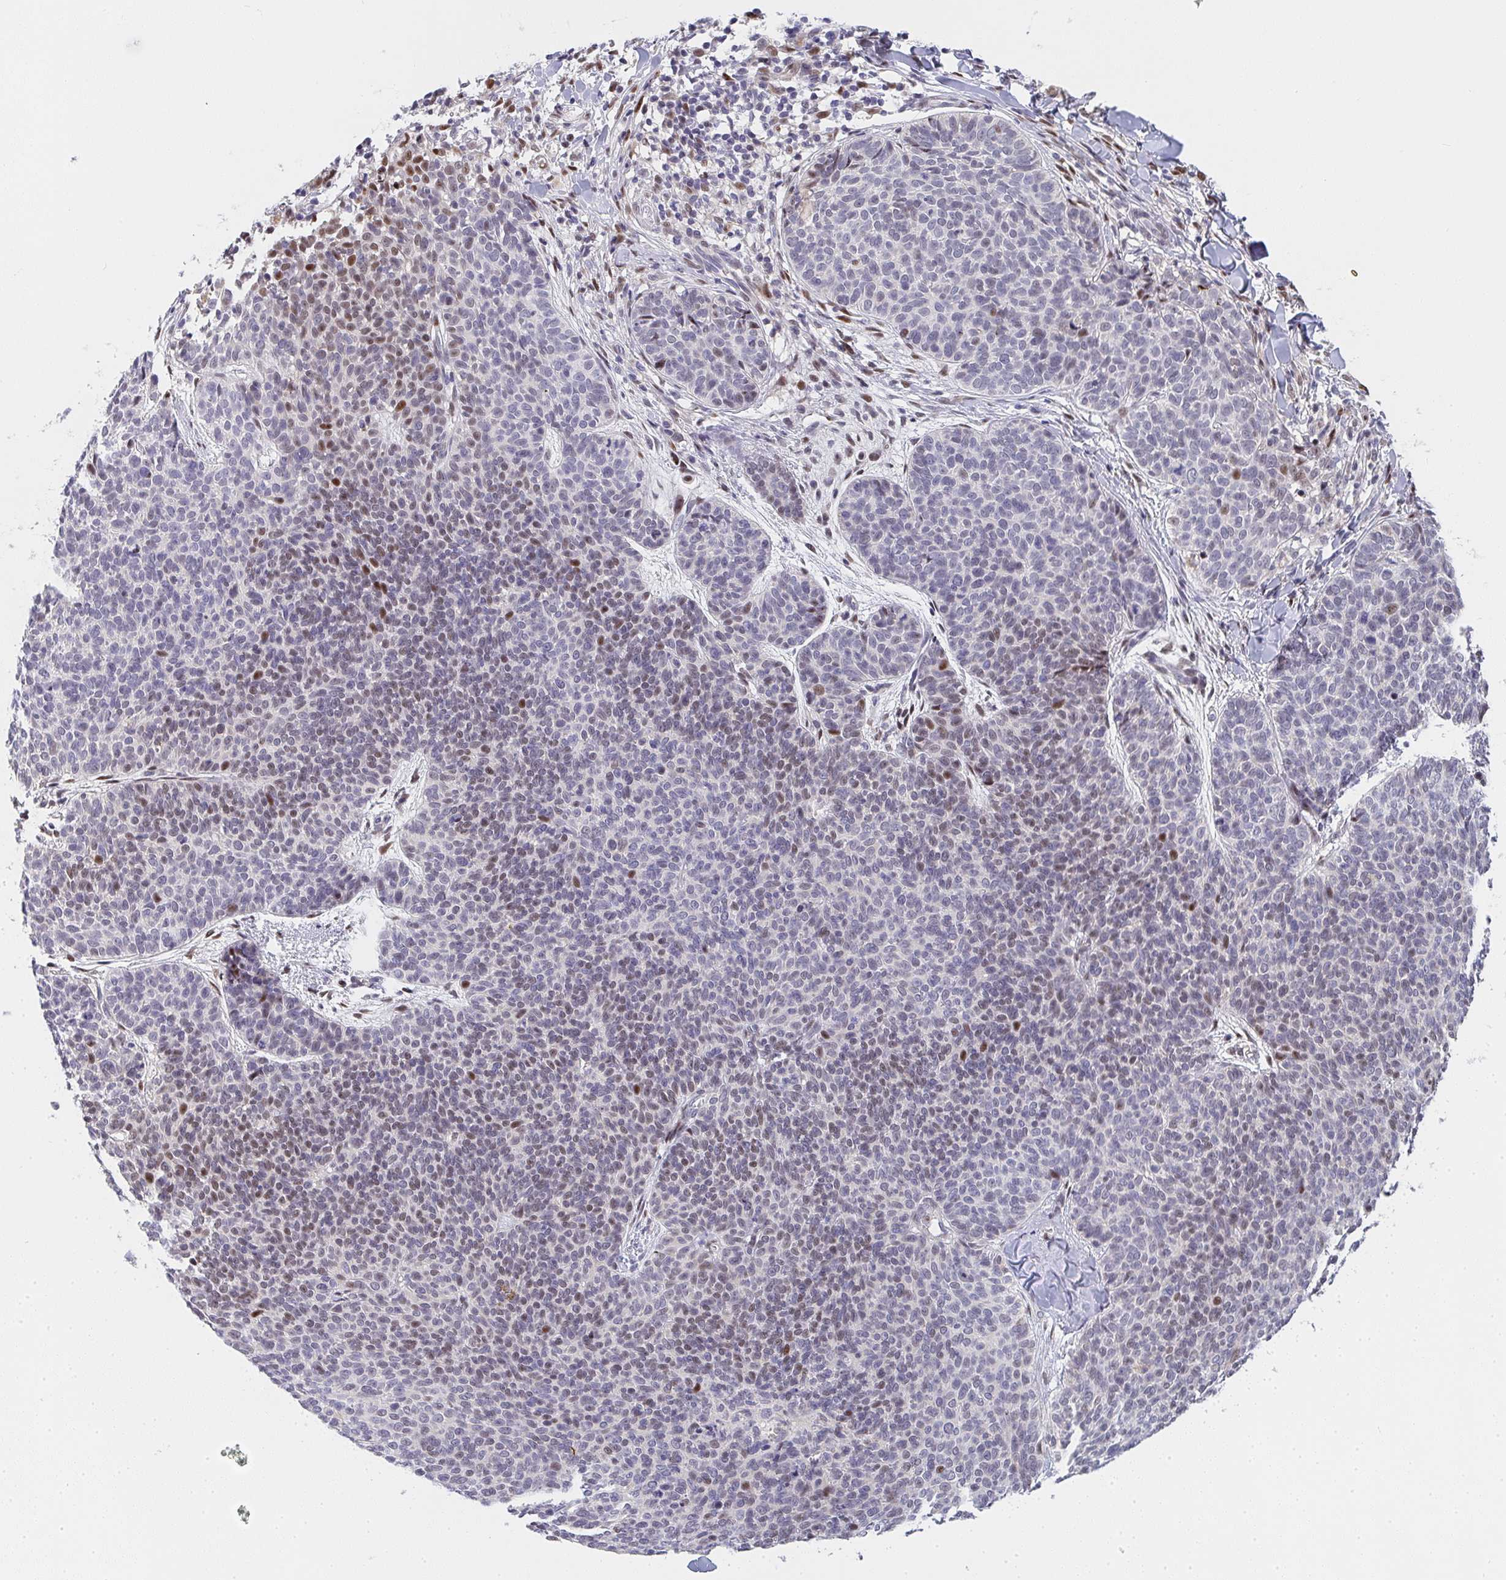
{"staining": {"intensity": "moderate", "quantity": "<25%", "location": "nuclear"}, "tissue": "skin cancer", "cell_type": "Tumor cells", "image_type": "cancer", "snomed": [{"axis": "morphology", "description": "Basal cell carcinoma"}, {"axis": "topography", "description": "Skin"}, {"axis": "topography", "description": "Skin of face"}], "caption": "IHC image of neoplastic tissue: human skin cancer stained using immunohistochemistry (IHC) reveals low levels of moderate protein expression localized specifically in the nuclear of tumor cells, appearing as a nuclear brown color.", "gene": "ZIC3", "patient": {"sex": "male", "age": 56}}